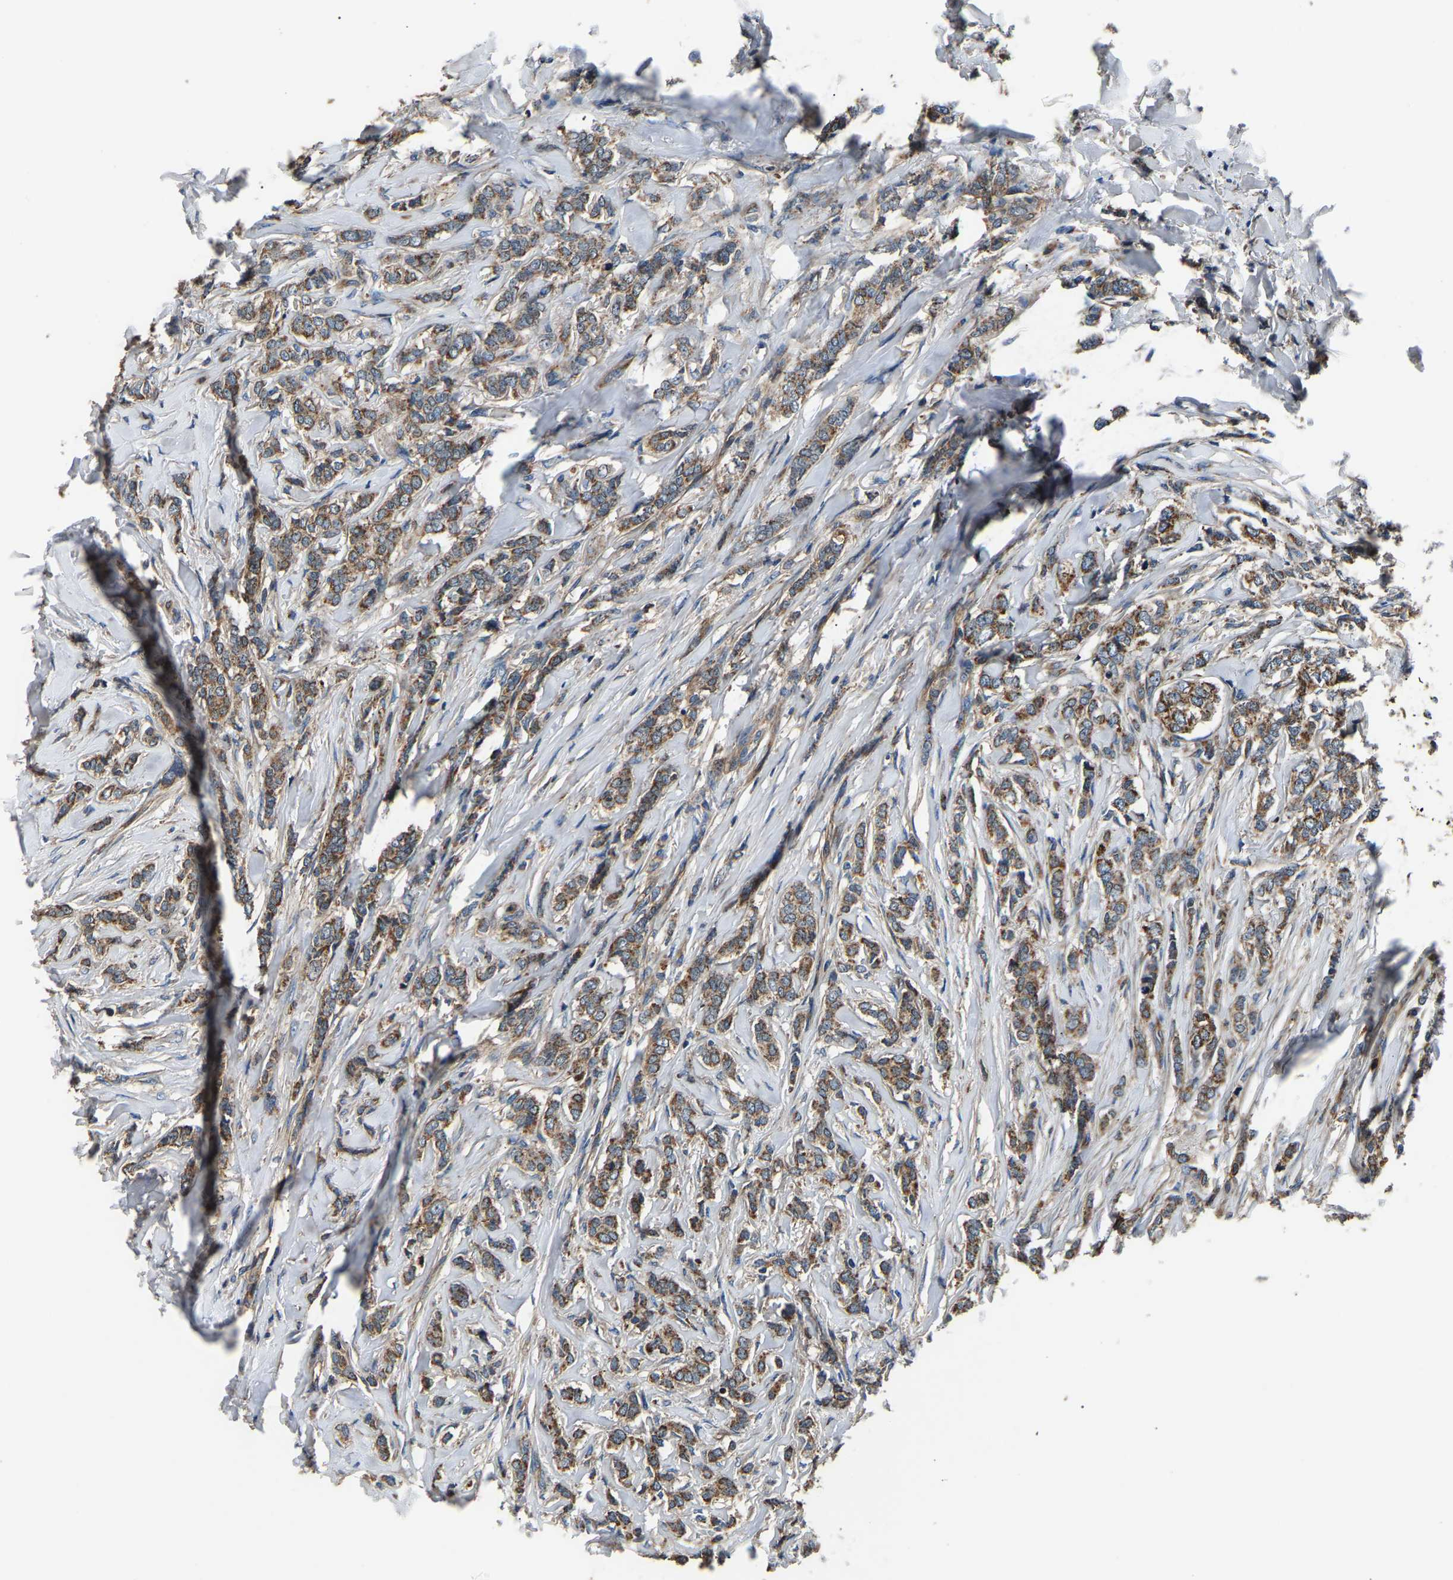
{"staining": {"intensity": "moderate", "quantity": ">75%", "location": "cytoplasmic/membranous"}, "tissue": "breast cancer", "cell_type": "Tumor cells", "image_type": "cancer", "snomed": [{"axis": "morphology", "description": "Lobular carcinoma"}, {"axis": "topography", "description": "Skin"}, {"axis": "topography", "description": "Breast"}], "caption": "Tumor cells reveal medium levels of moderate cytoplasmic/membranous positivity in approximately >75% of cells in breast cancer (lobular carcinoma). (DAB (3,3'-diaminobenzidine) IHC with brightfield microscopy, high magnification).", "gene": "GGCT", "patient": {"sex": "female", "age": 46}}